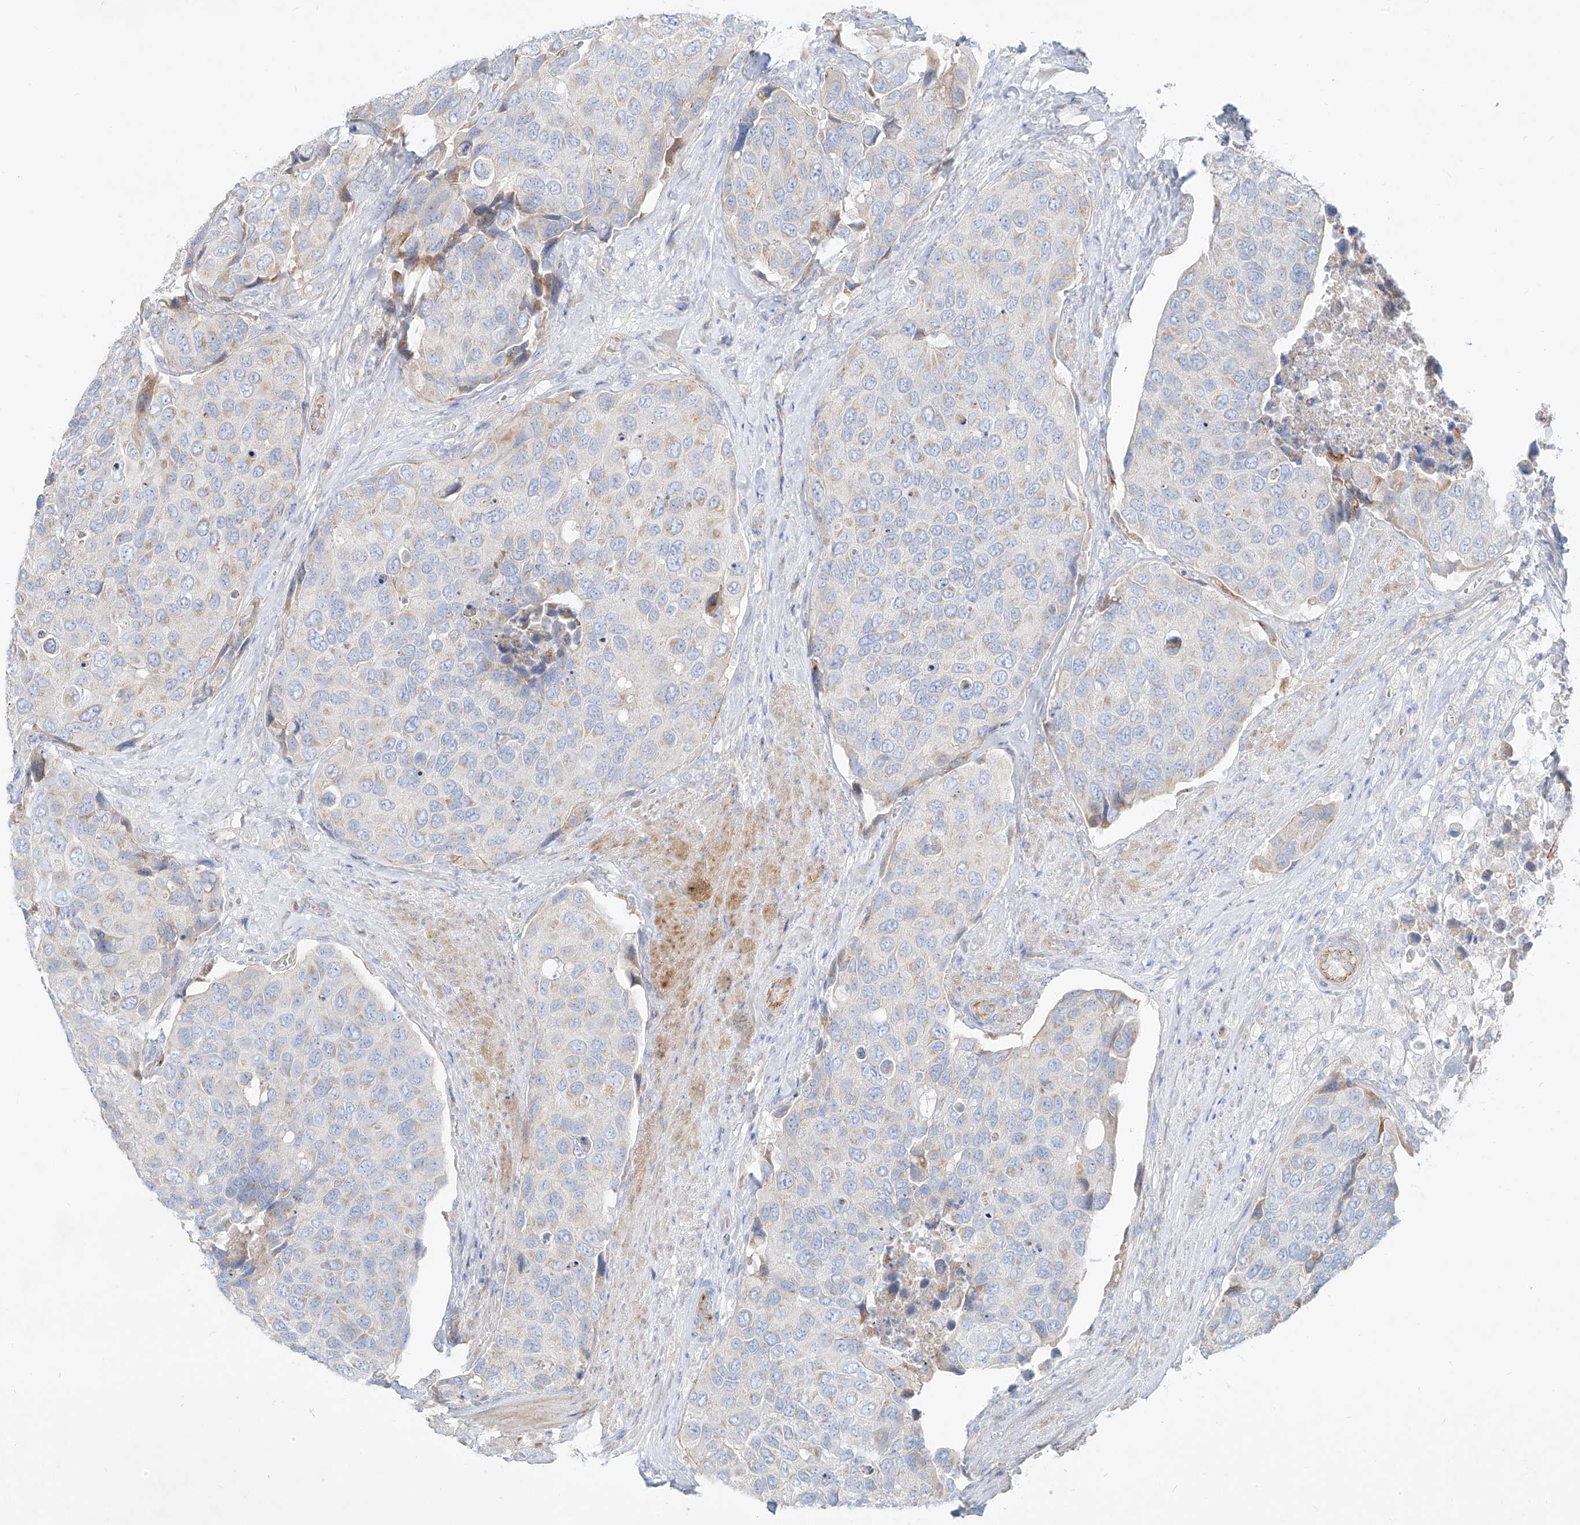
{"staining": {"intensity": "negative", "quantity": "none", "location": "none"}, "tissue": "urothelial cancer", "cell_type": "Tumor cells", "image_type": "cancer", "snomed": [{"axis": "morphology", "description": "Urothelial carcinoma, High grade"}, {"axis": "topography", "description": "Urinary bladder"}], "caption": "DAB (3,3'-diaminobenzidine) immunohistochemical staining of urothelial cancer shows no significant positivity in tumor cells.", "gene": "AJM1", "patient": {"sex": "male", "age": 74}}